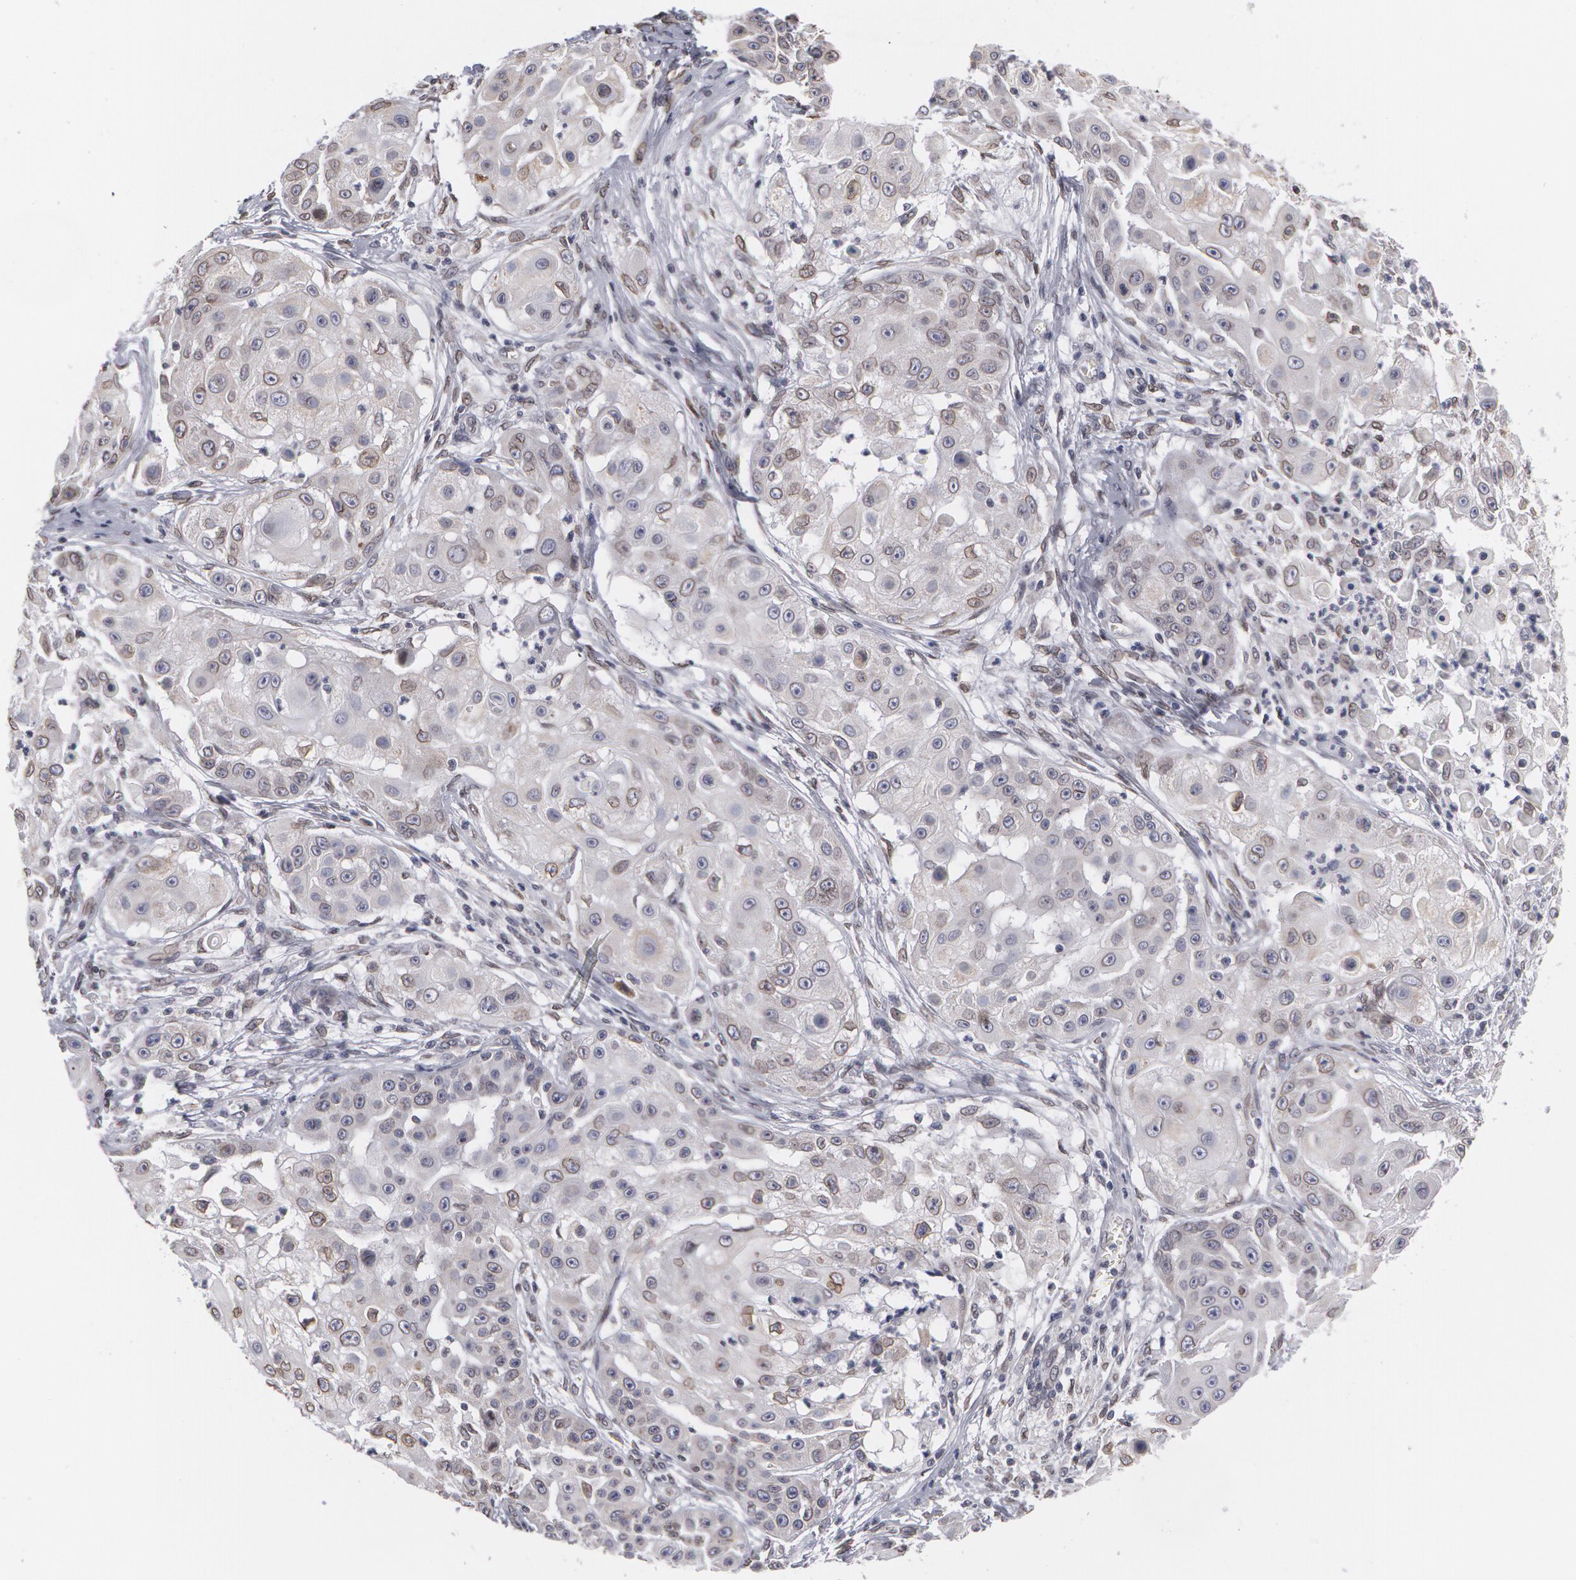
{"staining": {"intensity": "weak", "quantity": "<25%", "location": "nuclear"}, "tissue": "skin cancer", "cell_type": "Tumor cells", "image_type": "cancer", "snomed": [{"axis": "morphology", "description": "Squamous cell carcinoma, NOS"}, {"axis": "topography", "description": "Skin"}], "caption": "DAB (3,3'-diaminobenzidine) immunohistochemical staining of human skin squamous cell carcinoma demonstrates no significant staining in tumor cells. (Stains: DAB IHC with hematoxylin counter stain, Microscopy: brightfield microscopy at high magnification).", "gene": "EMD", "patient": {"sex": "female", "age": 57}}